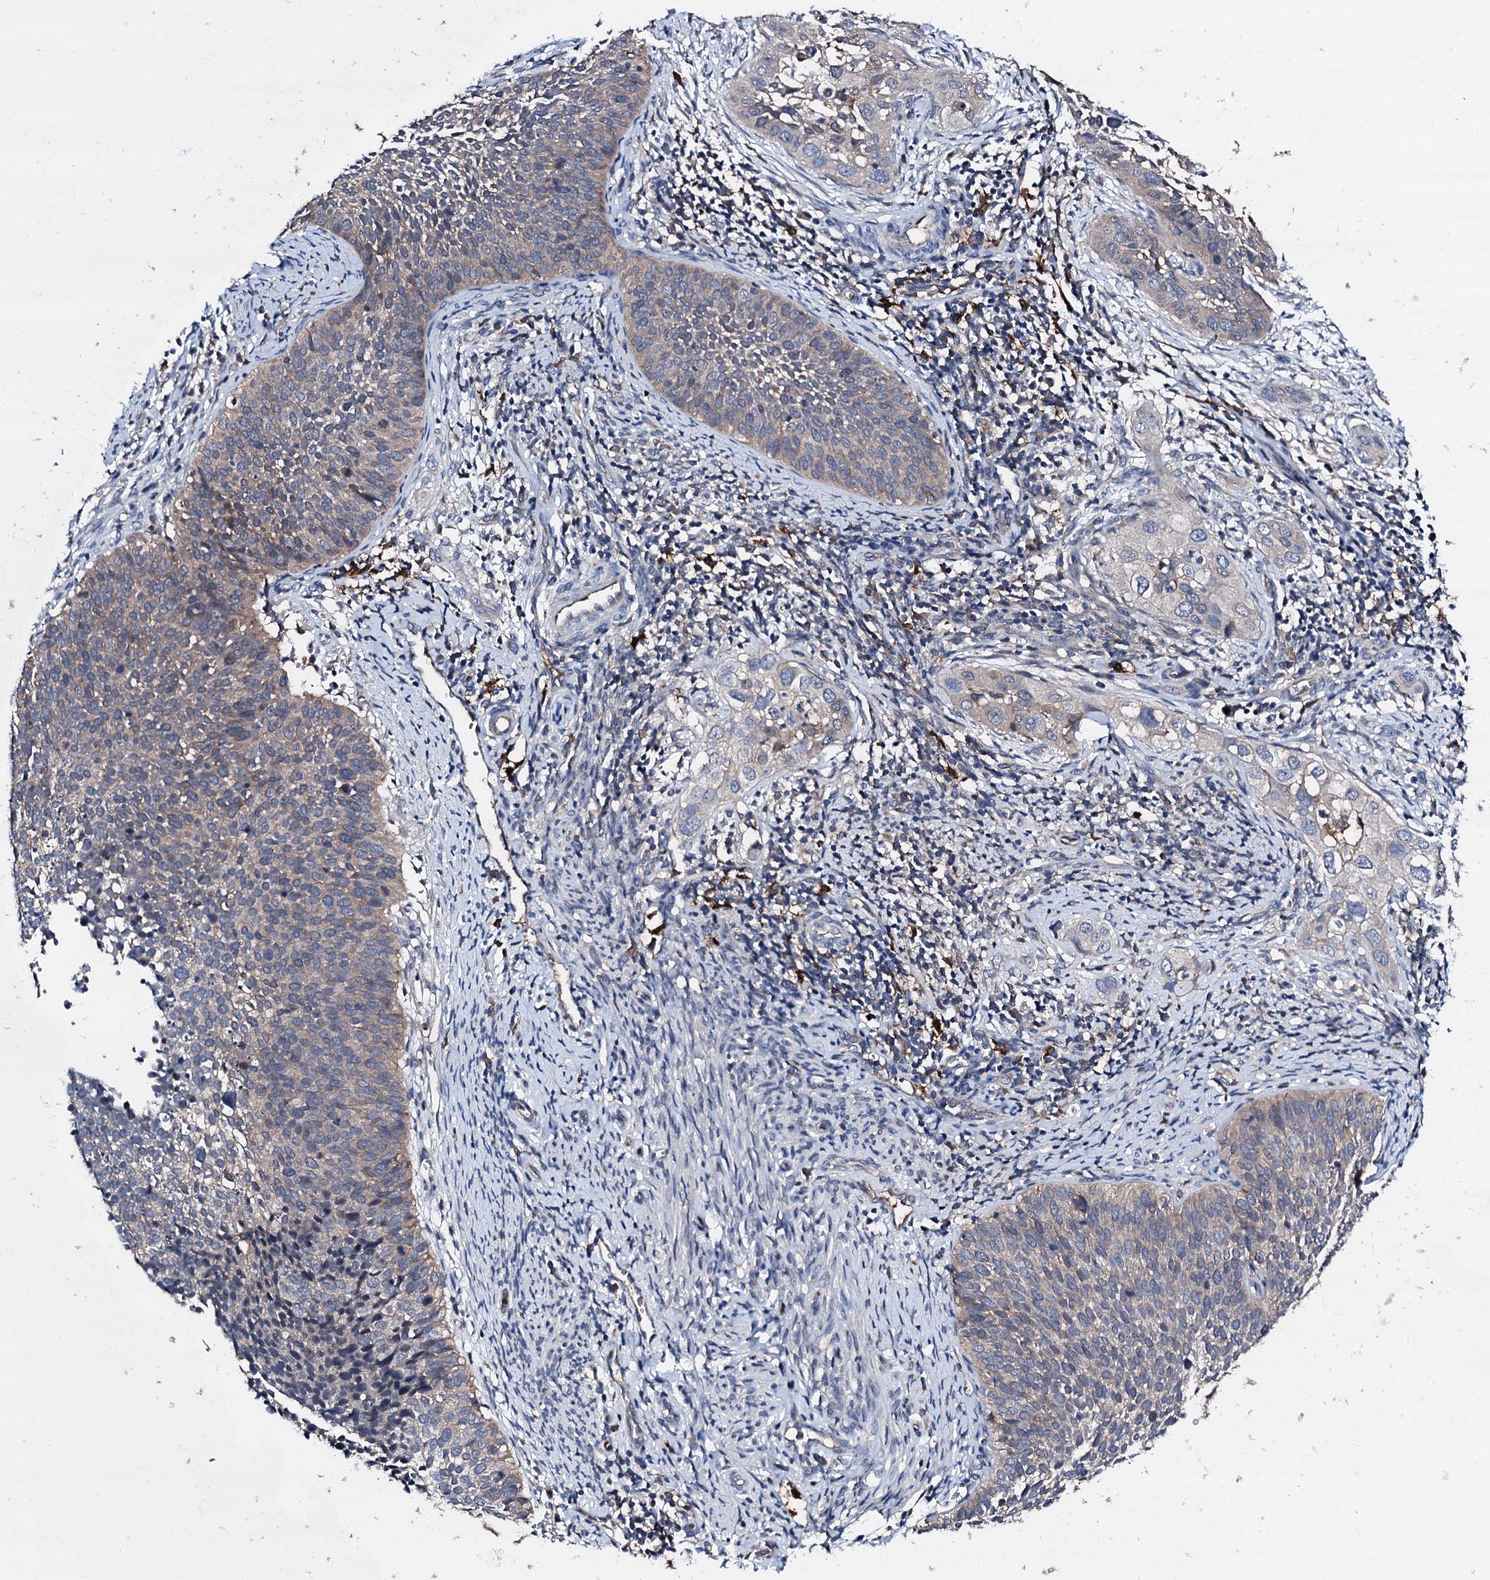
{"staining": {"intensity": "weak", "quantity": "<25%", "location": "cytoplasmic/membranous"}, "tissue": "cervical cancer", "cell_type": "Tumor cells", "image_type": "cancer", "snomed": [{"axis": "morphology", "description": "Squamous cell carcinoma, NOS"}, {"axis": "topography", "description": "Cervix"}], "caption": "Tumor cells show no significant staining in cervical squamous cell carcinoma. (DAB immunohistochemistry (IHC), high magnification).", "gene": "TRAFD1", "patient": {"sex": "female", "age": 34}}